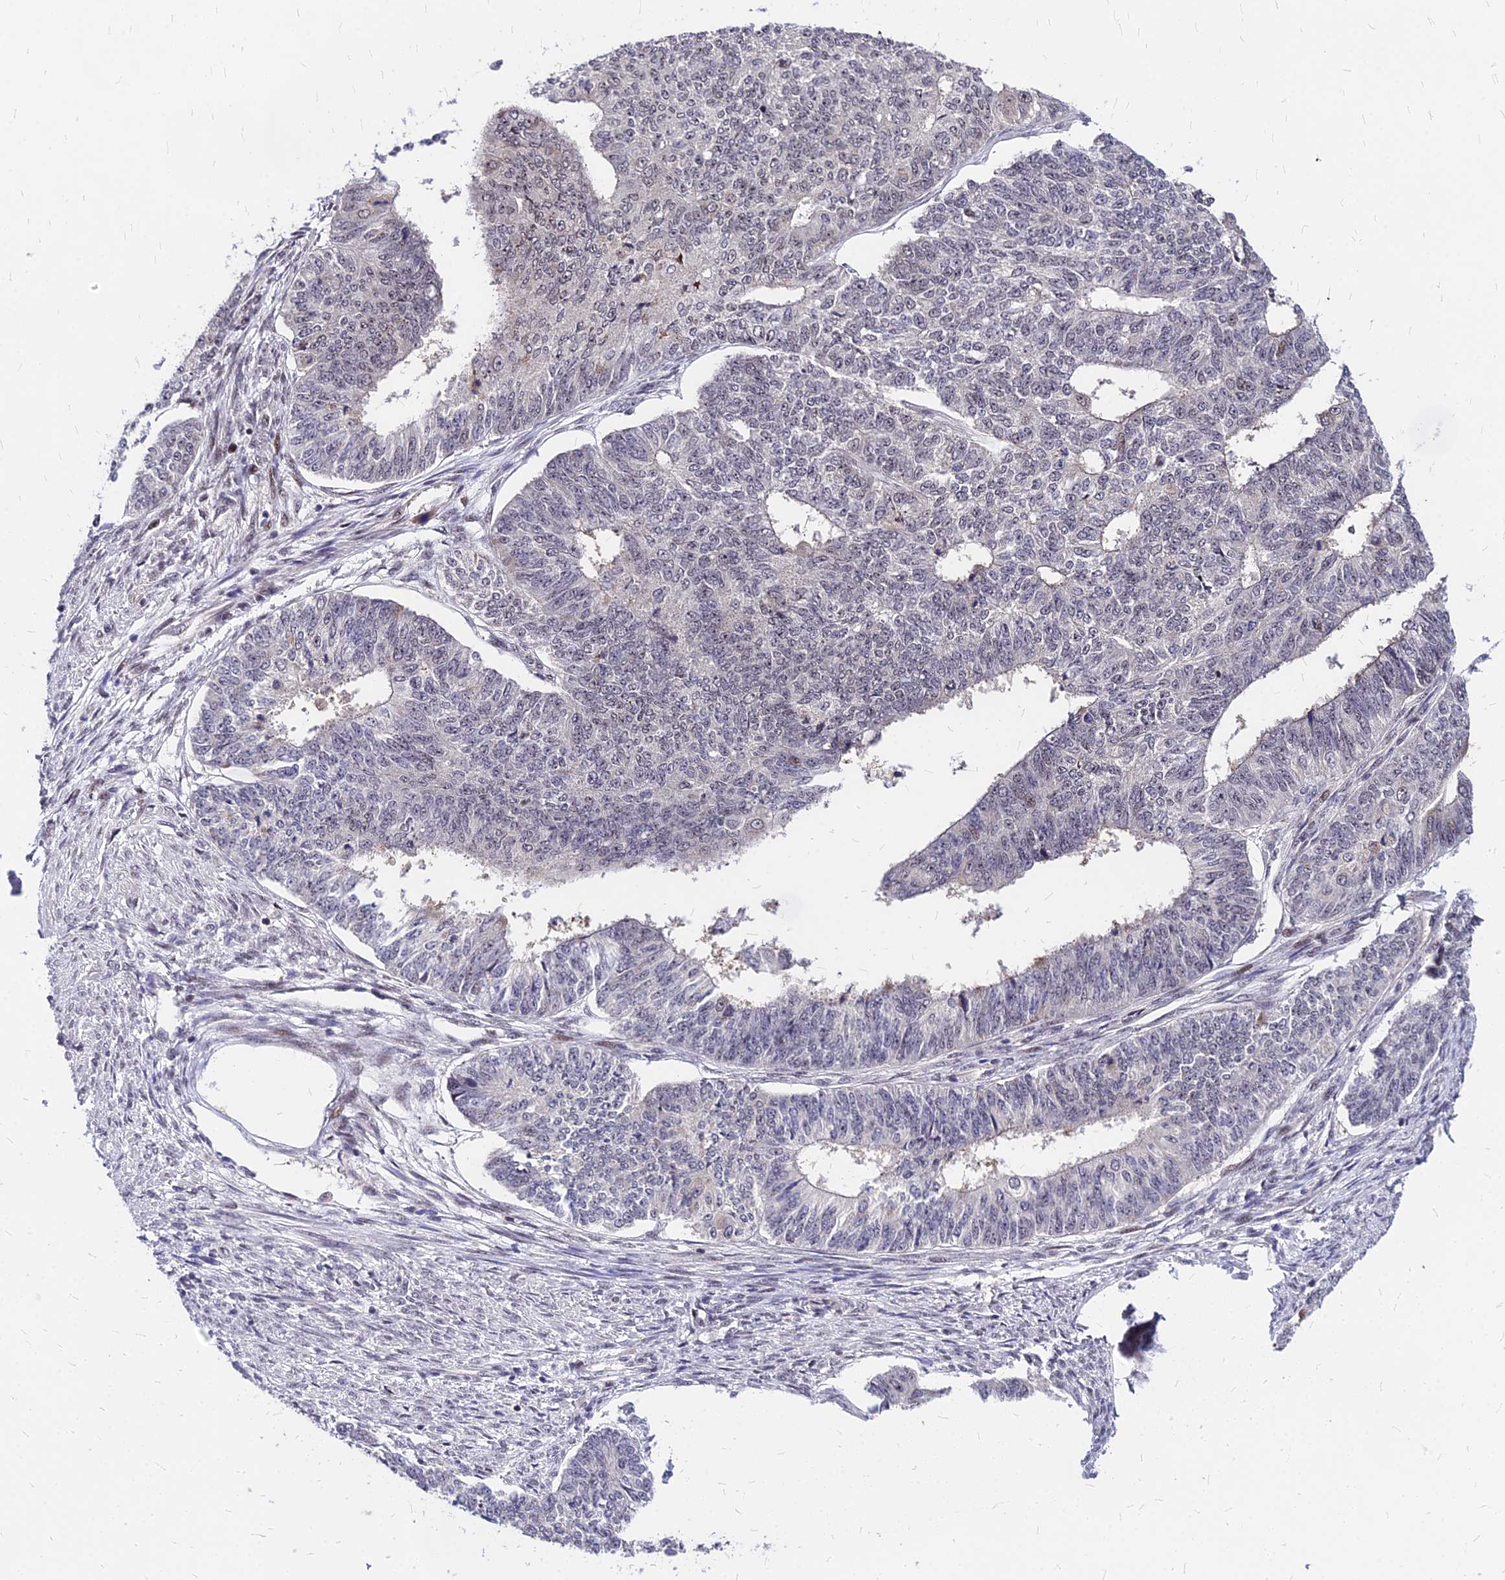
{"staining": {"intensity": "negative", "quantity": "none", "location": "none"}, "tissue": "endometrial cancer", "cell_type": "Tumor cells", "image_type": "cancer", "snomed": [{"axis": "morphology", "description": "Adenocarcinoma, NOS"}, {"axis": "topography", "description": "Endometrium"}], "caption": "Endometrial cancer was stained to show a protein in brown. There is no significant positivity in tumor cells.", "gene": "DDX55", "patient": {"sex": "female", "age": 32}}